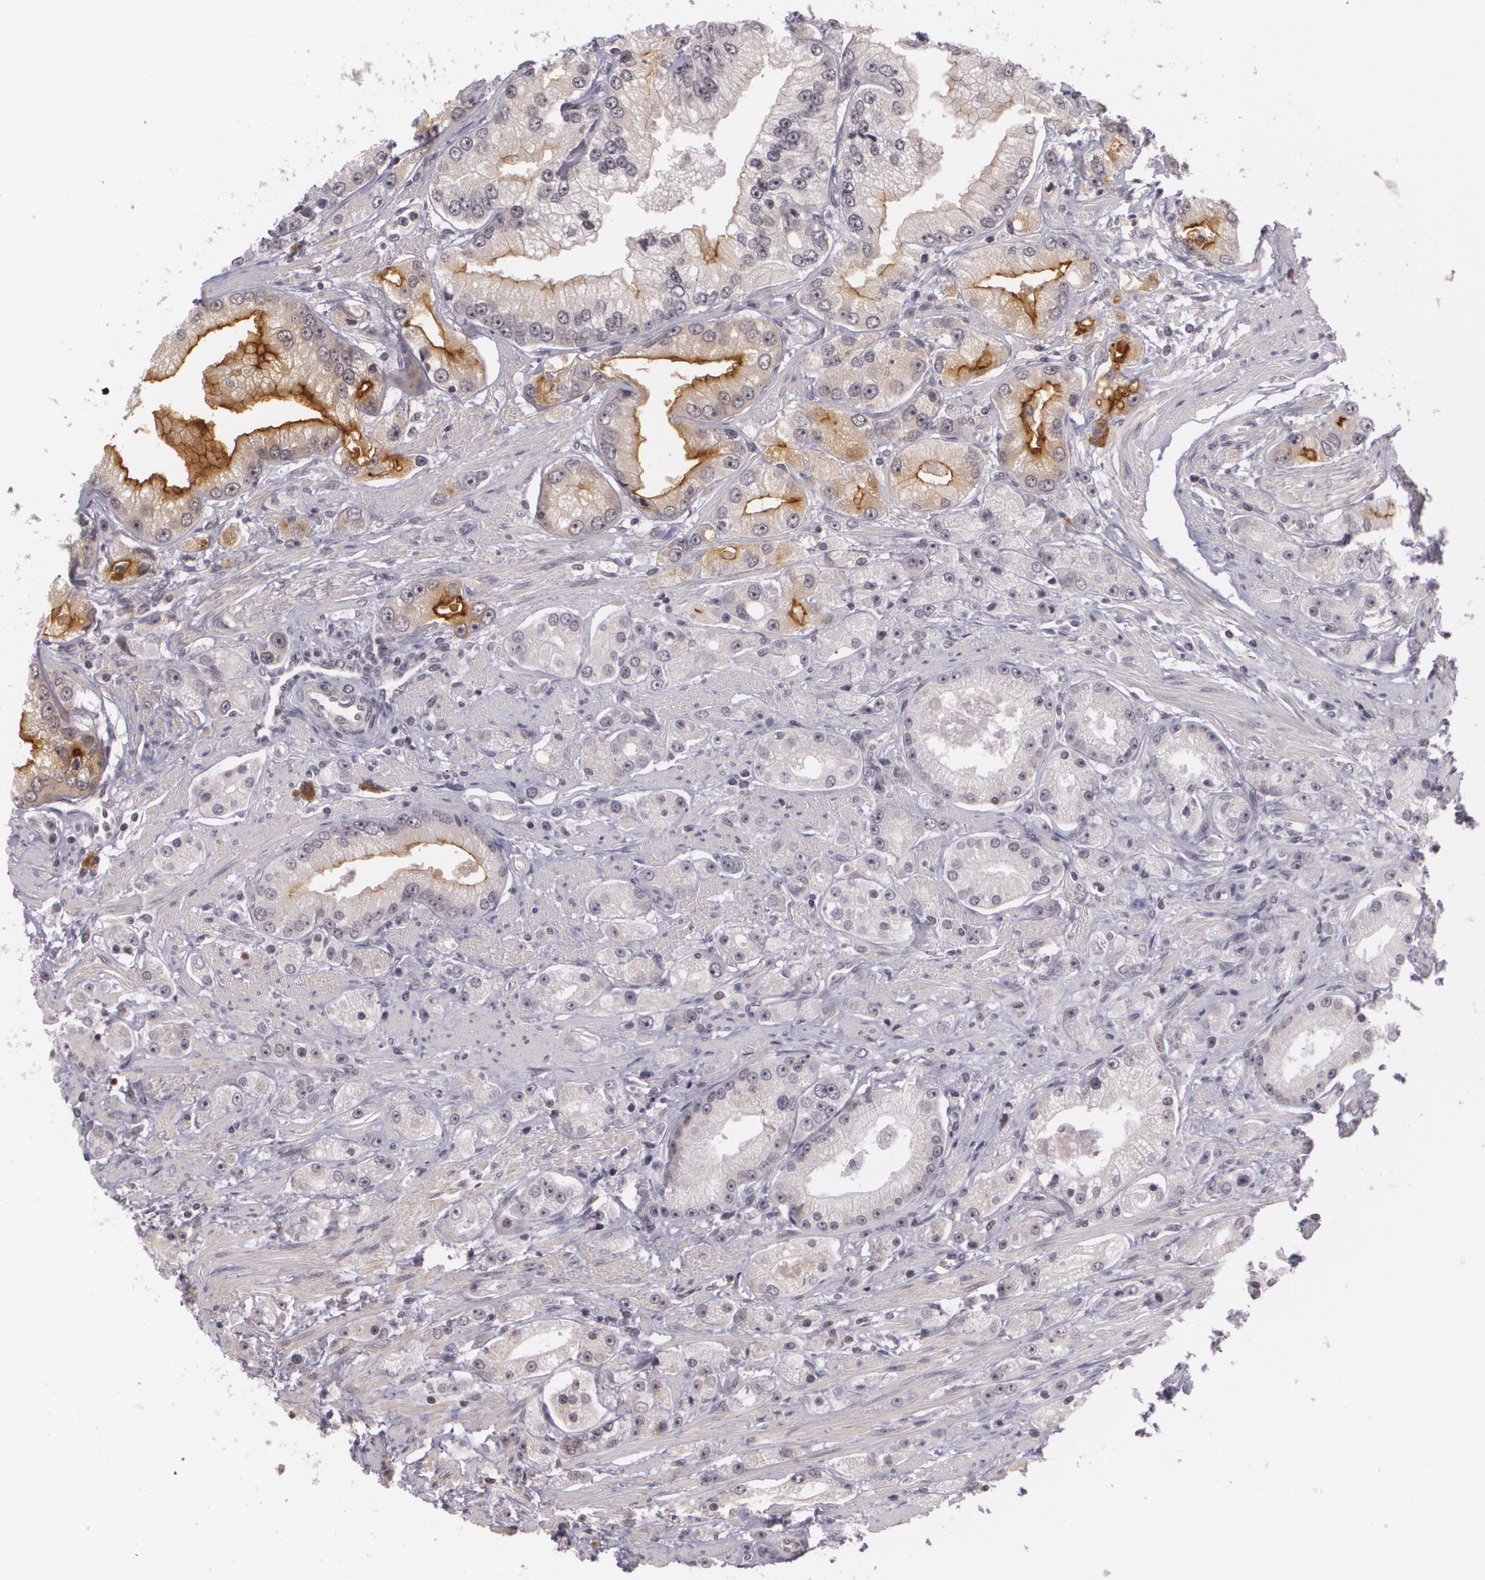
{"staining": {"intensity": "moderate", "quantity": "<25%", "location": "cytoplasmic/membranous"}, "tissue": "prostate cancer", "cell_type": "Tumor cells", "image_type": "cancer", "snomed": [{"axis": "morphology", "description": "Adenocarcinoma, Medium grade"}, {"axis": "topography", "description": "Prostate"}], "caption": "IHC histopathology image of neoplastic tissue: prostate cancer (medium-grade adenocarcinoma) stained using immunohistochemistry exhibits low levels of moderate protein expression localized specifically in the cytoplasmic/membranous of tumor cells, appearing as a cytoplasmic/membranous brown color.", "gene": "MUC1", "patient": {"sex": "male", "age": 72}}